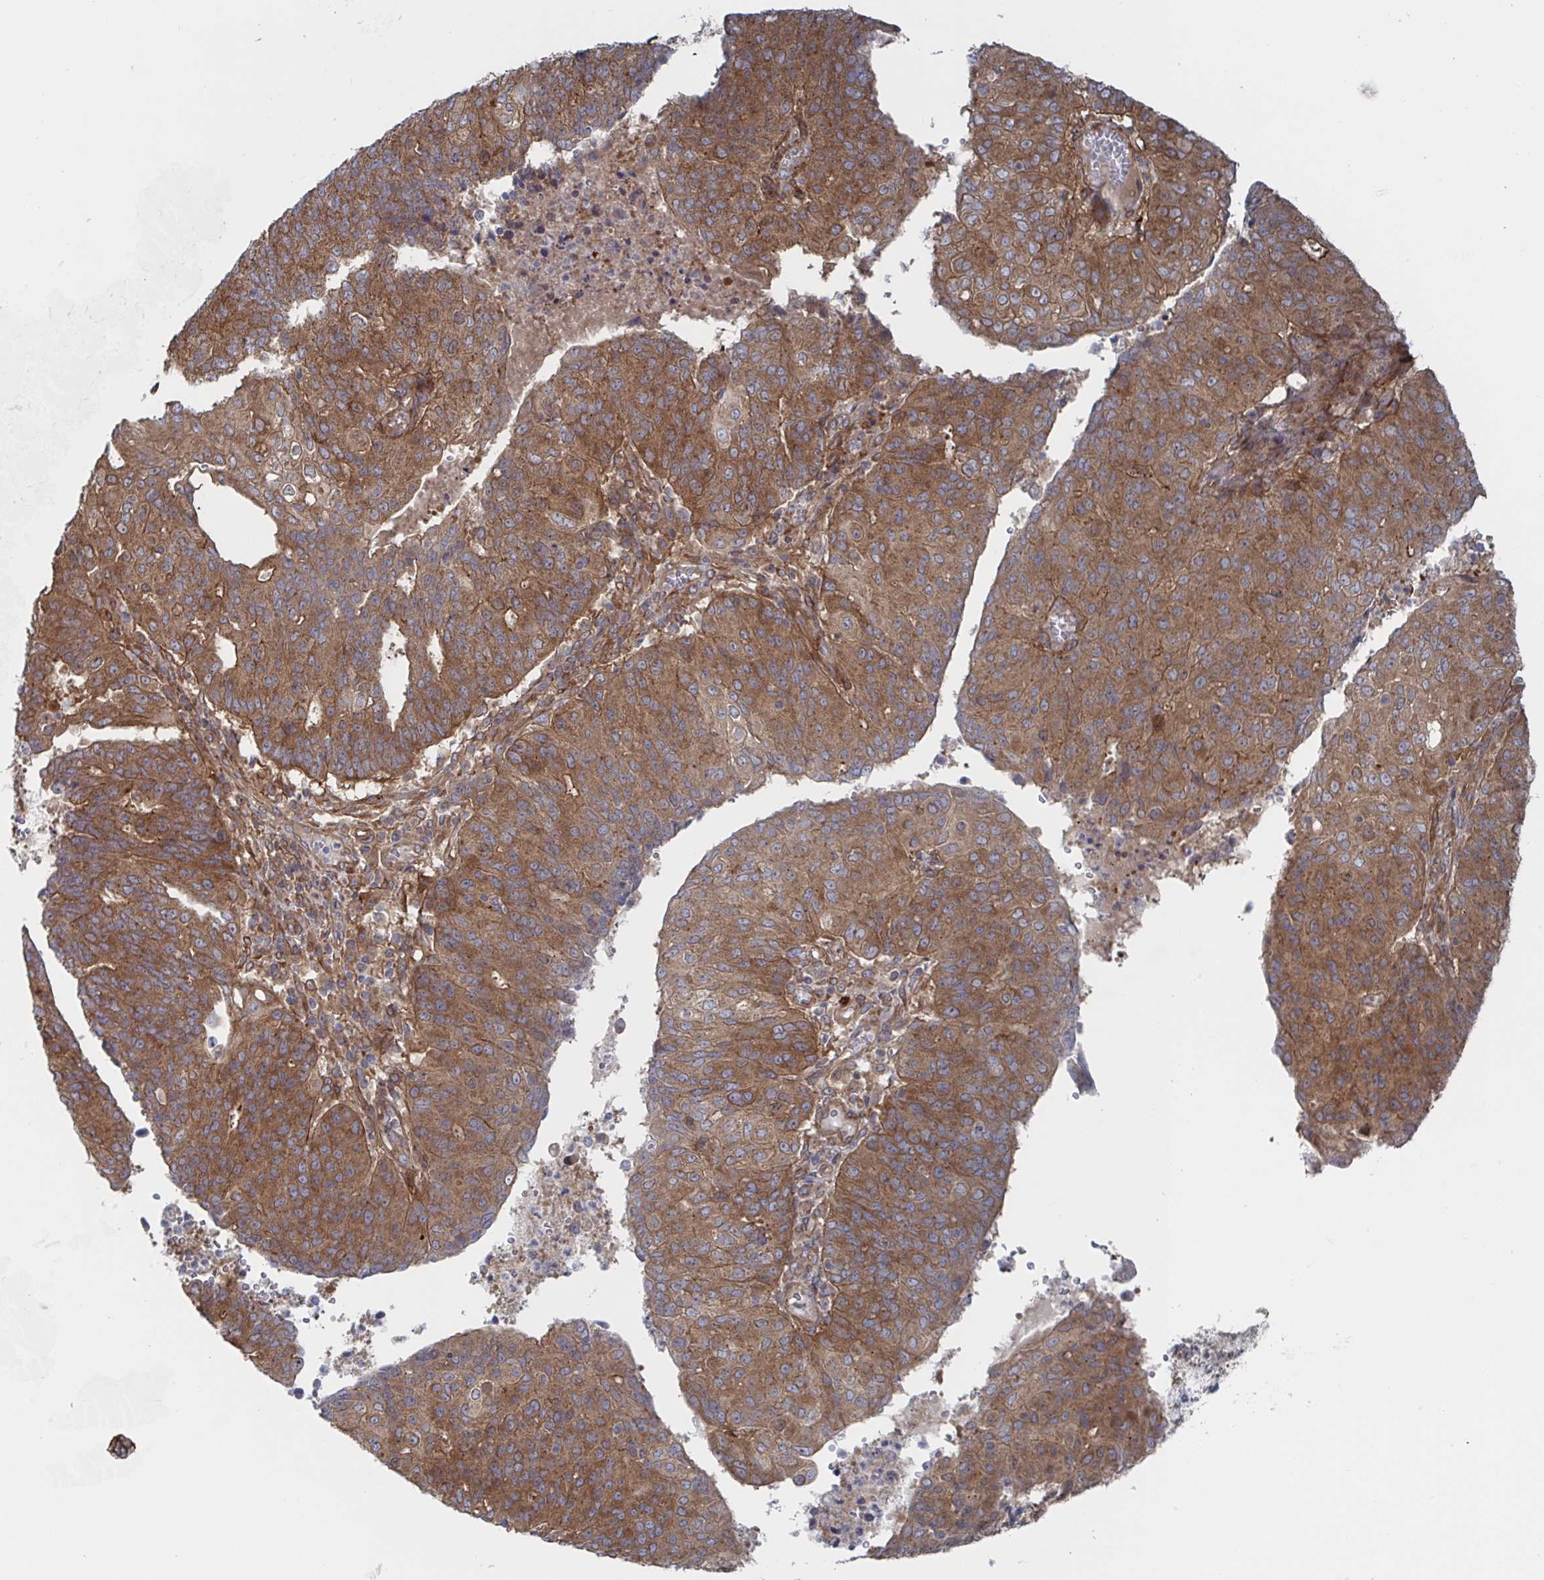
{"staining": {"intensity": "moderate", "quantity": ">75%", "location": "cytoplasmic/membranous"}, "tissue": "endometrial cancer", "cell_type": "Tumor cells", "image_type": "cancer", "snomed": [{"axis": "morphology", "description": "Adenocarcinoma, NOS"}, {"axis": "topography", "description": "Endometrium"}], "caption": "Endometrial cancer (adenocarcinoma) stained with a protein marker exhibits moderate staining in tumor cells.", "gene": "DVL3", "patient": {"sex": "female", "age": 82}}